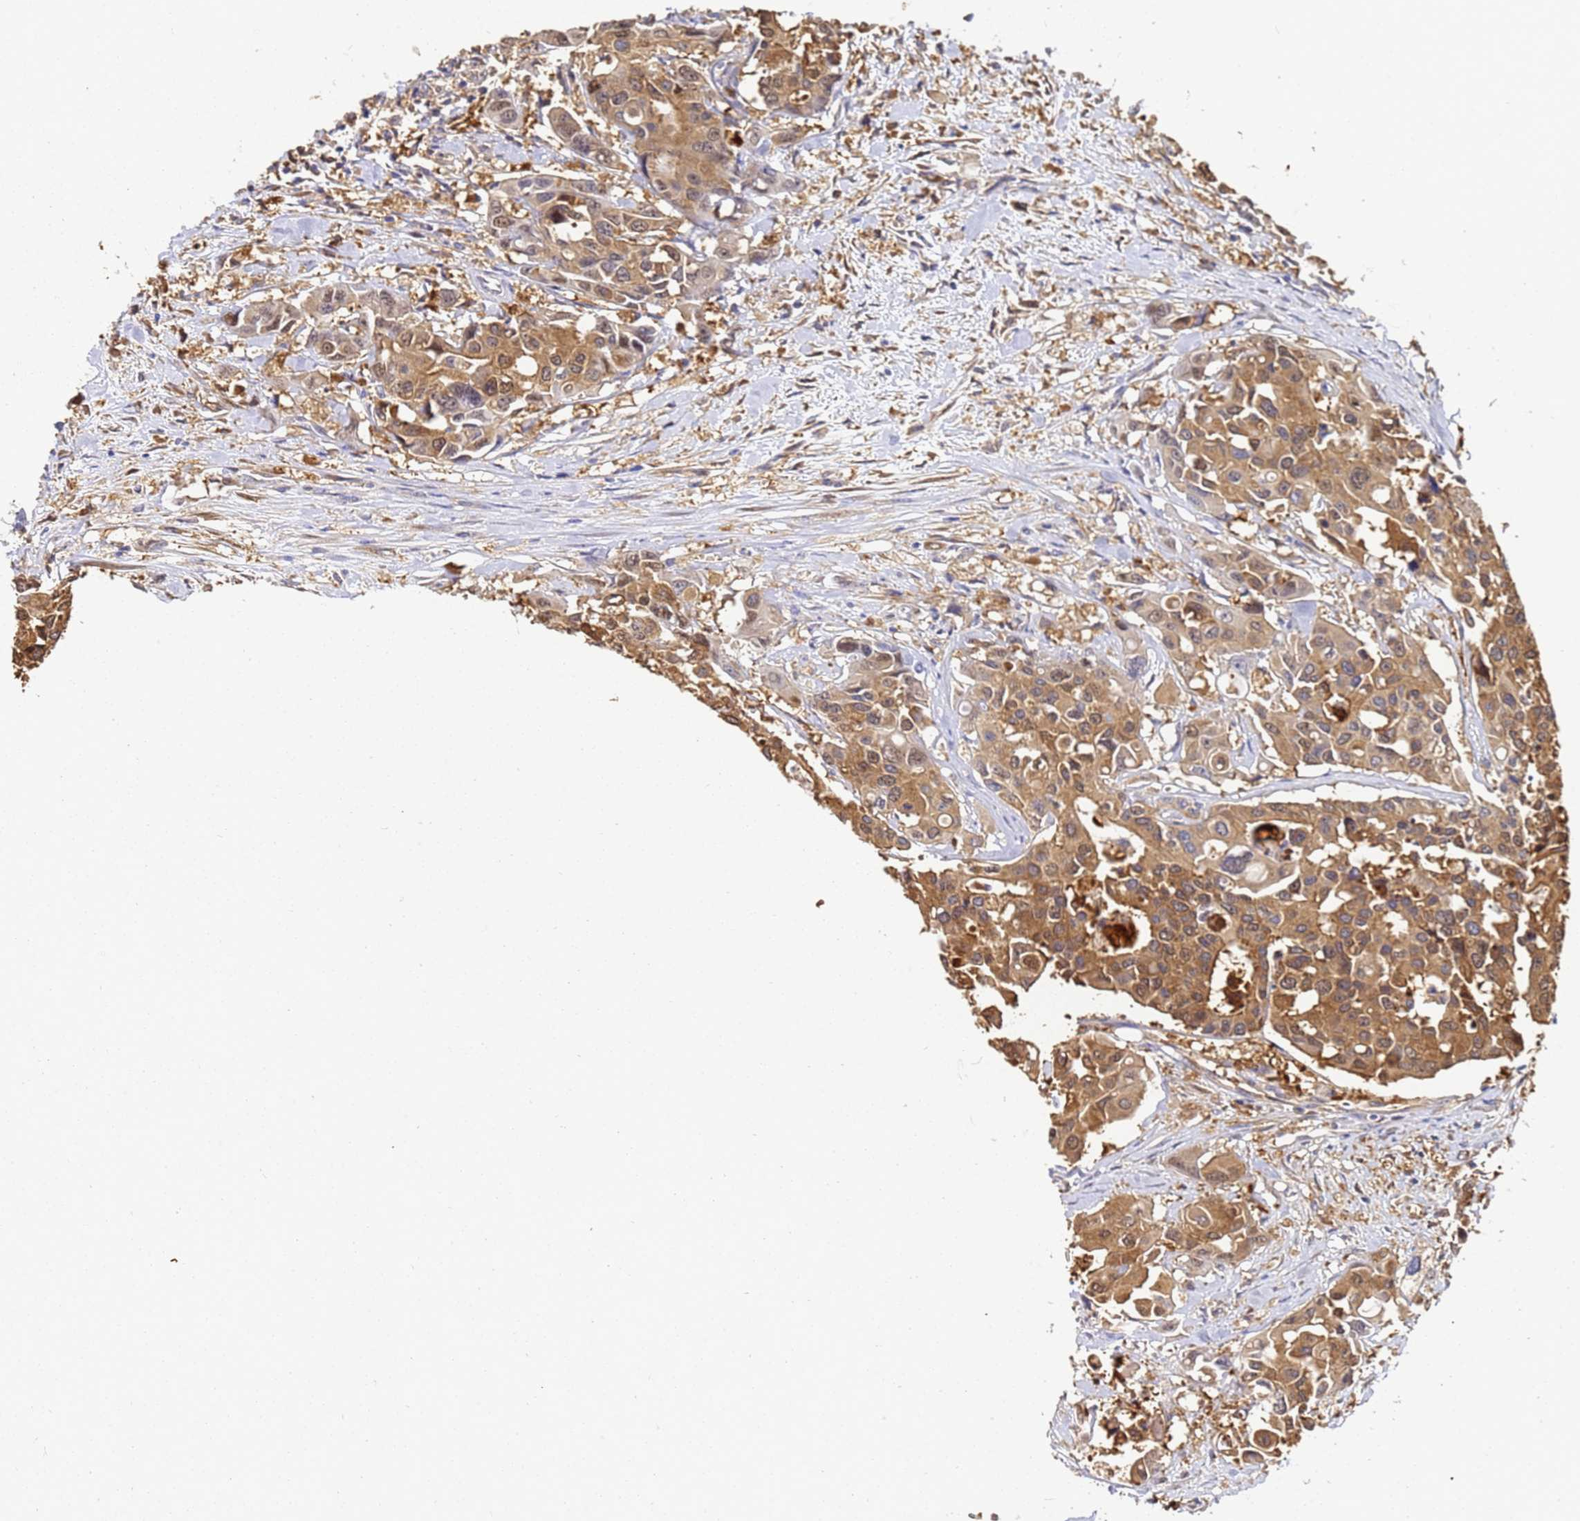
{"staining": {"intensity": "moderate", "quantity": ">75%", "location": "cytoplasmic/membranous"}, "tissue": "colorectal cancer", "cell_type": "Tumor cells", "image_type": "cancer", "snomed": [{"axis": "morphology", "description": "Adenocarcinoma, NOS"}, {"axis": "topography", "description": "Colon"}], "caption": "Protein staining reveals moderate cytoplasmic/membranous positivity in about >75% of tumor cells in colorectal cancer (adenocarcinoma). (DAB (3,3'-diaminobenzidine) = brown stain, brightfield microscopy at high magnification).", "gene": "NME1-NME2", "patient": {"sex": "male", "age": 77}}